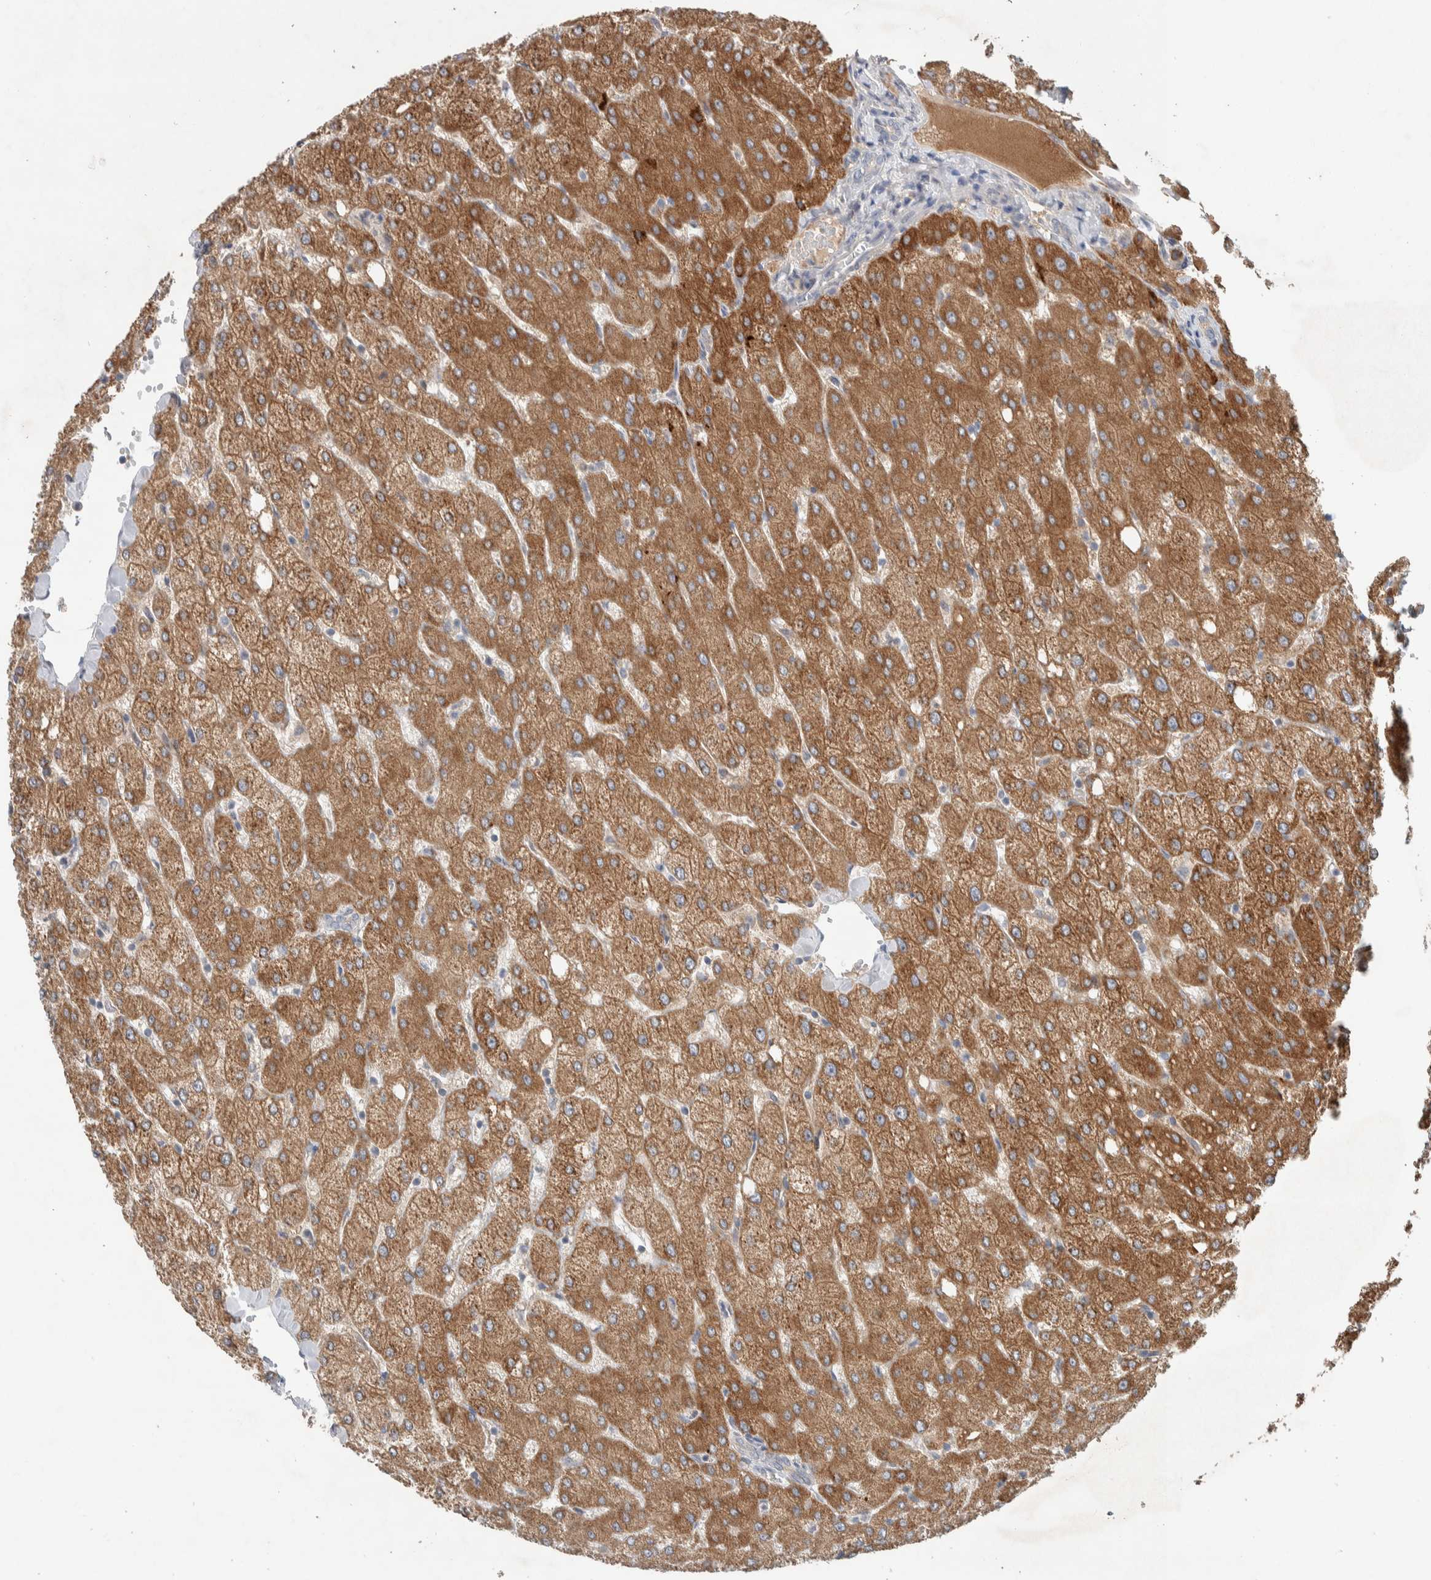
{"staining": {"intensity": "negative", "quantity": "none", "location": "none"}, "tissue": "liver", "cell_type": "Cholangiocytes", "image_type": "normal", "snomed": [{"axis": "morphology", "description": "Normal tissue, NOS"}, {"axis": "topography", "description": "Liver"}], "caption": "Liver was stained to show a protein in brown. There is no significant expression in cholangiocytes. (Stains: DAB (3,3'-diaminobenzidine) IHC with hematoxylin counter stain, Microscopy: brightfield microscopy at high magnification).", "gene": "DEPTOR", "patient": {"sex": "female", "age": 54}}